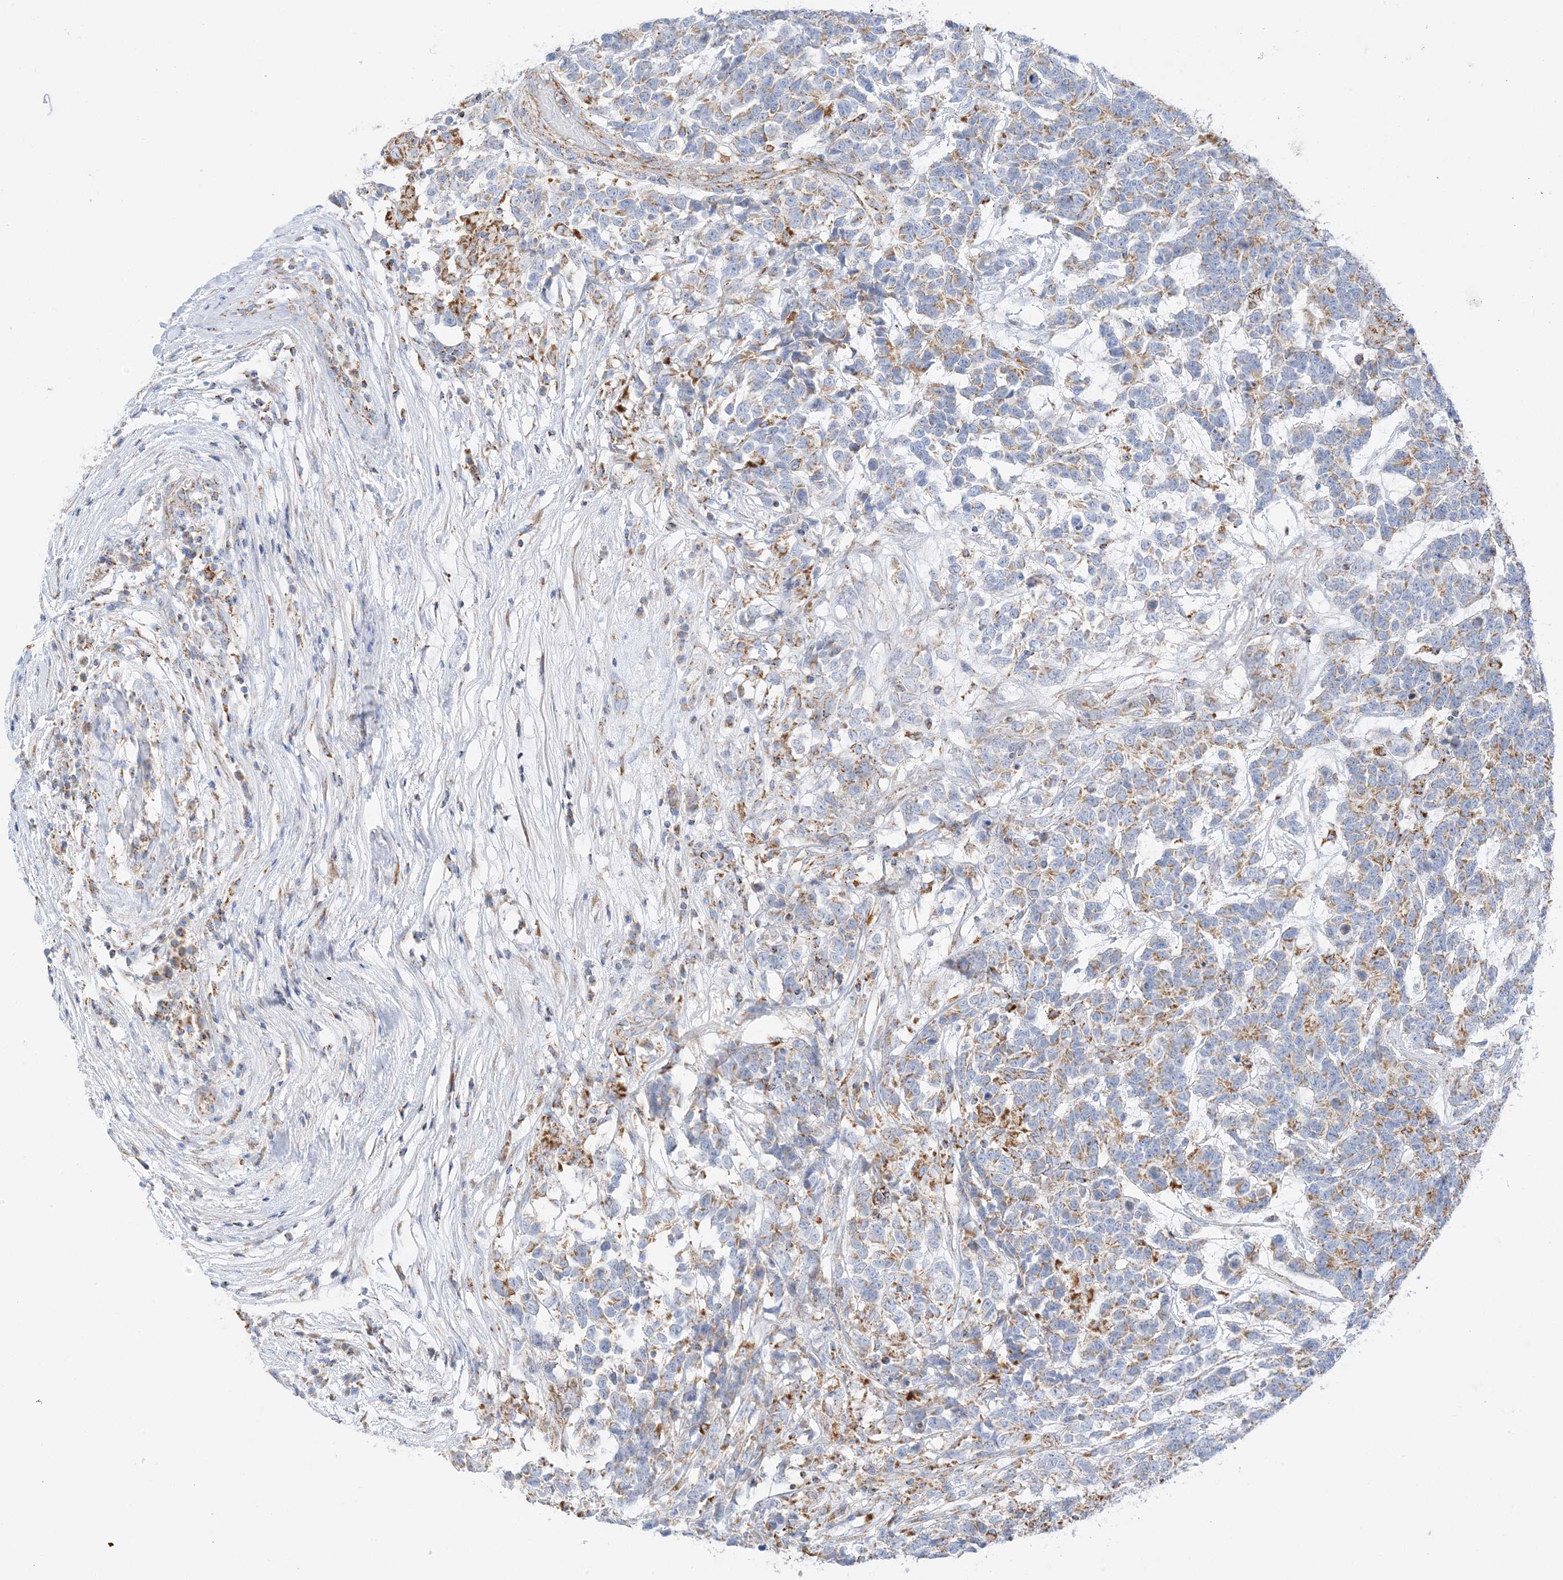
{"staining": {"intensity": "moderate", "quantity": "25%-75%", "location": "cytoplasmic/membranous"}, "tissue": "testis cancer", "cell_type": "Tumor cells", "image_type": "cancer", "snomed": [{"axis": "morphology", "description": "Carcinoma, Embryonal, NOS"}, {"axis": "topography", "description": "Testis"}], "caption": "Testis embryonal carcinoma tissue shows moderate cytoplasmic/membranous staining in about 25%-75% of tumor cells, visualized by immunohistochemistry. (Brightfield microscopy of DAB IHC at high magnification).", "gene": "CAPN13", "patient": {"sex": "male", "age": 26}}